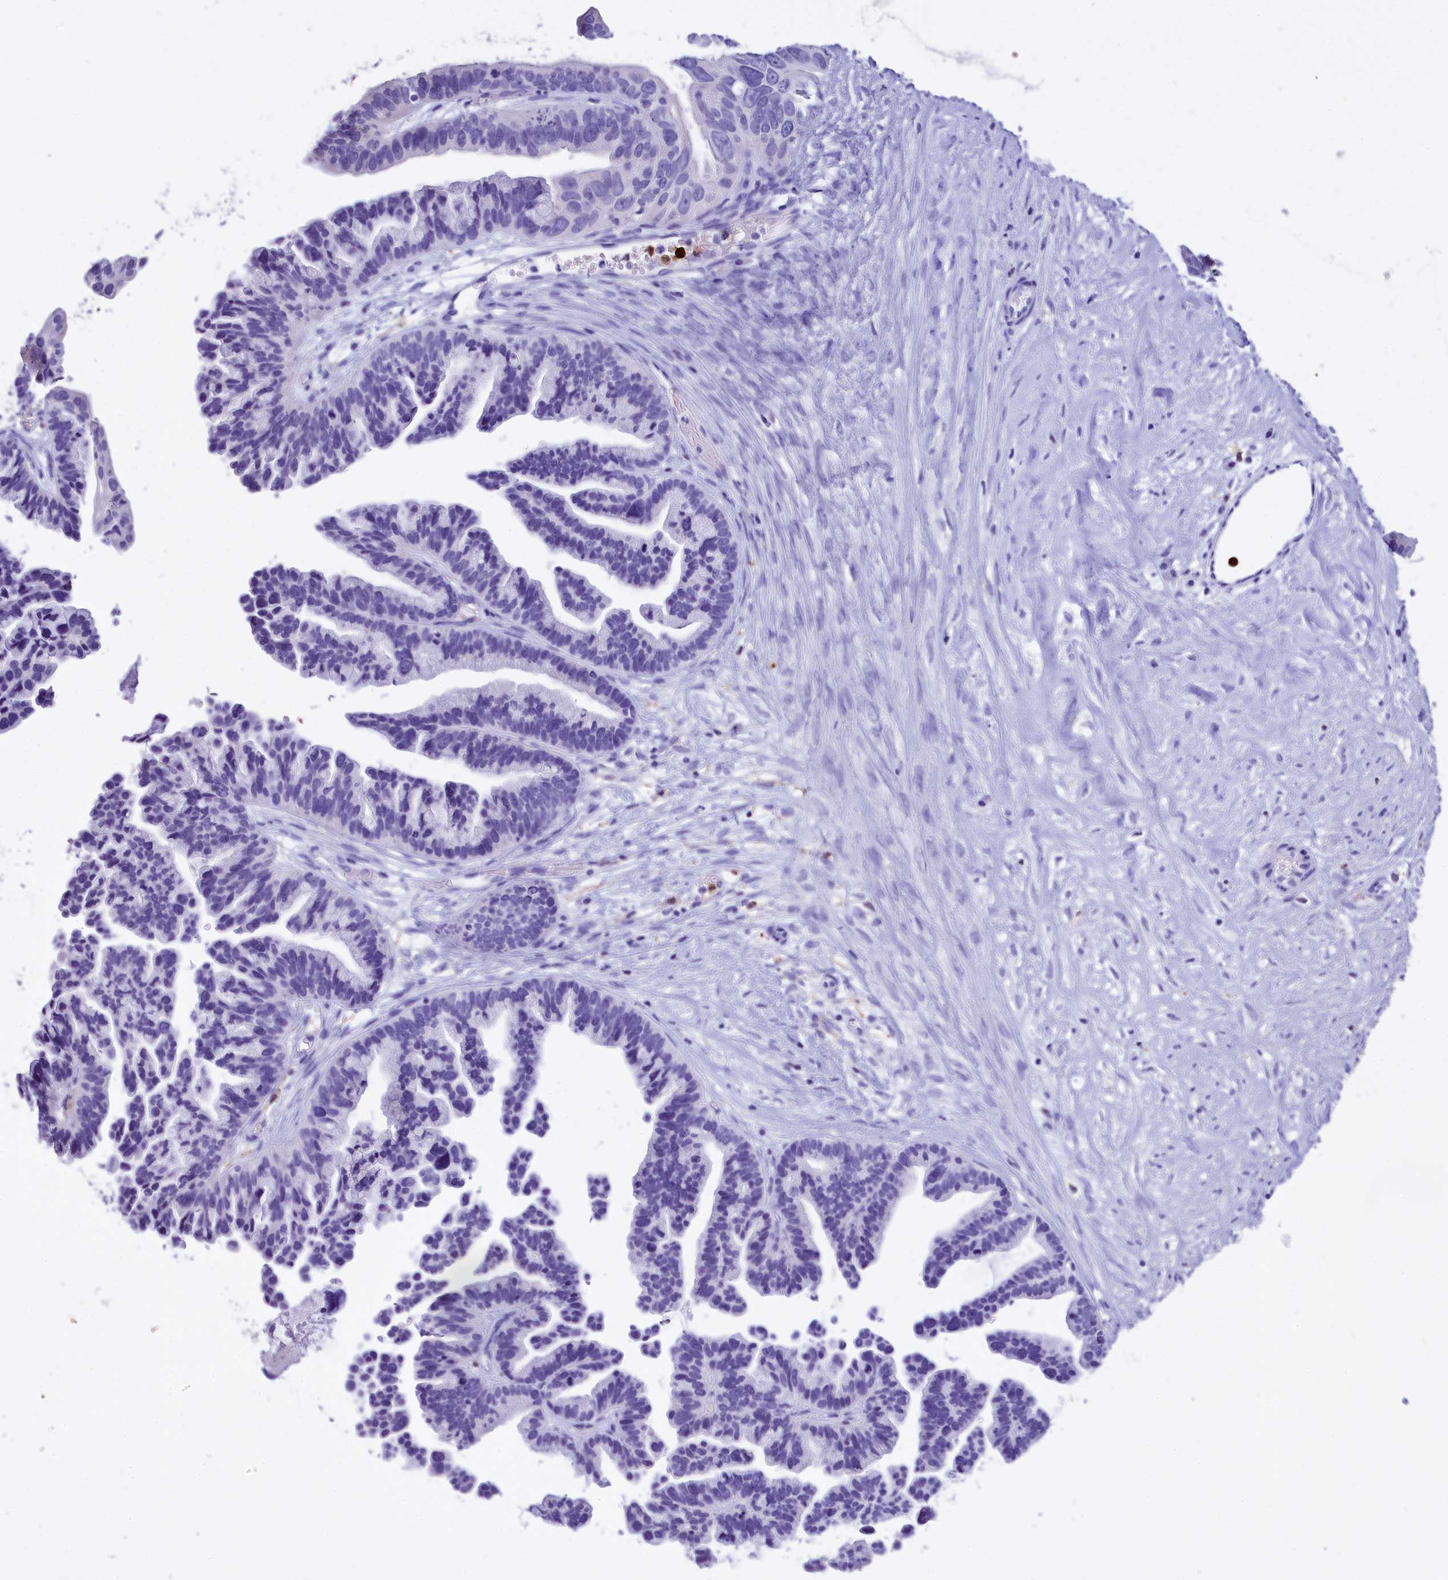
{"staining": {"intensity": "negative", "quantity": "none", "location": "none"}, "tissue": "ovarian cancer", "cell_type": "Tumor cells", "image_type": "cancer", "snomed": [{"axis": "morphology", "description": "Cystadenocarcinoma, serous, NOS"}, {"axis": "topography", "description": "Ovary"}], "caption": "Protein analysis of serous cystadenocarcinoma (ovarian) reveals no significant staining in tumor cells. The staining is performed using DAB brown chromogen with nuclei counter-stained in using hematoxylin.", "gene": "CLC", "patient": {"sex": "female", "age": 56}}